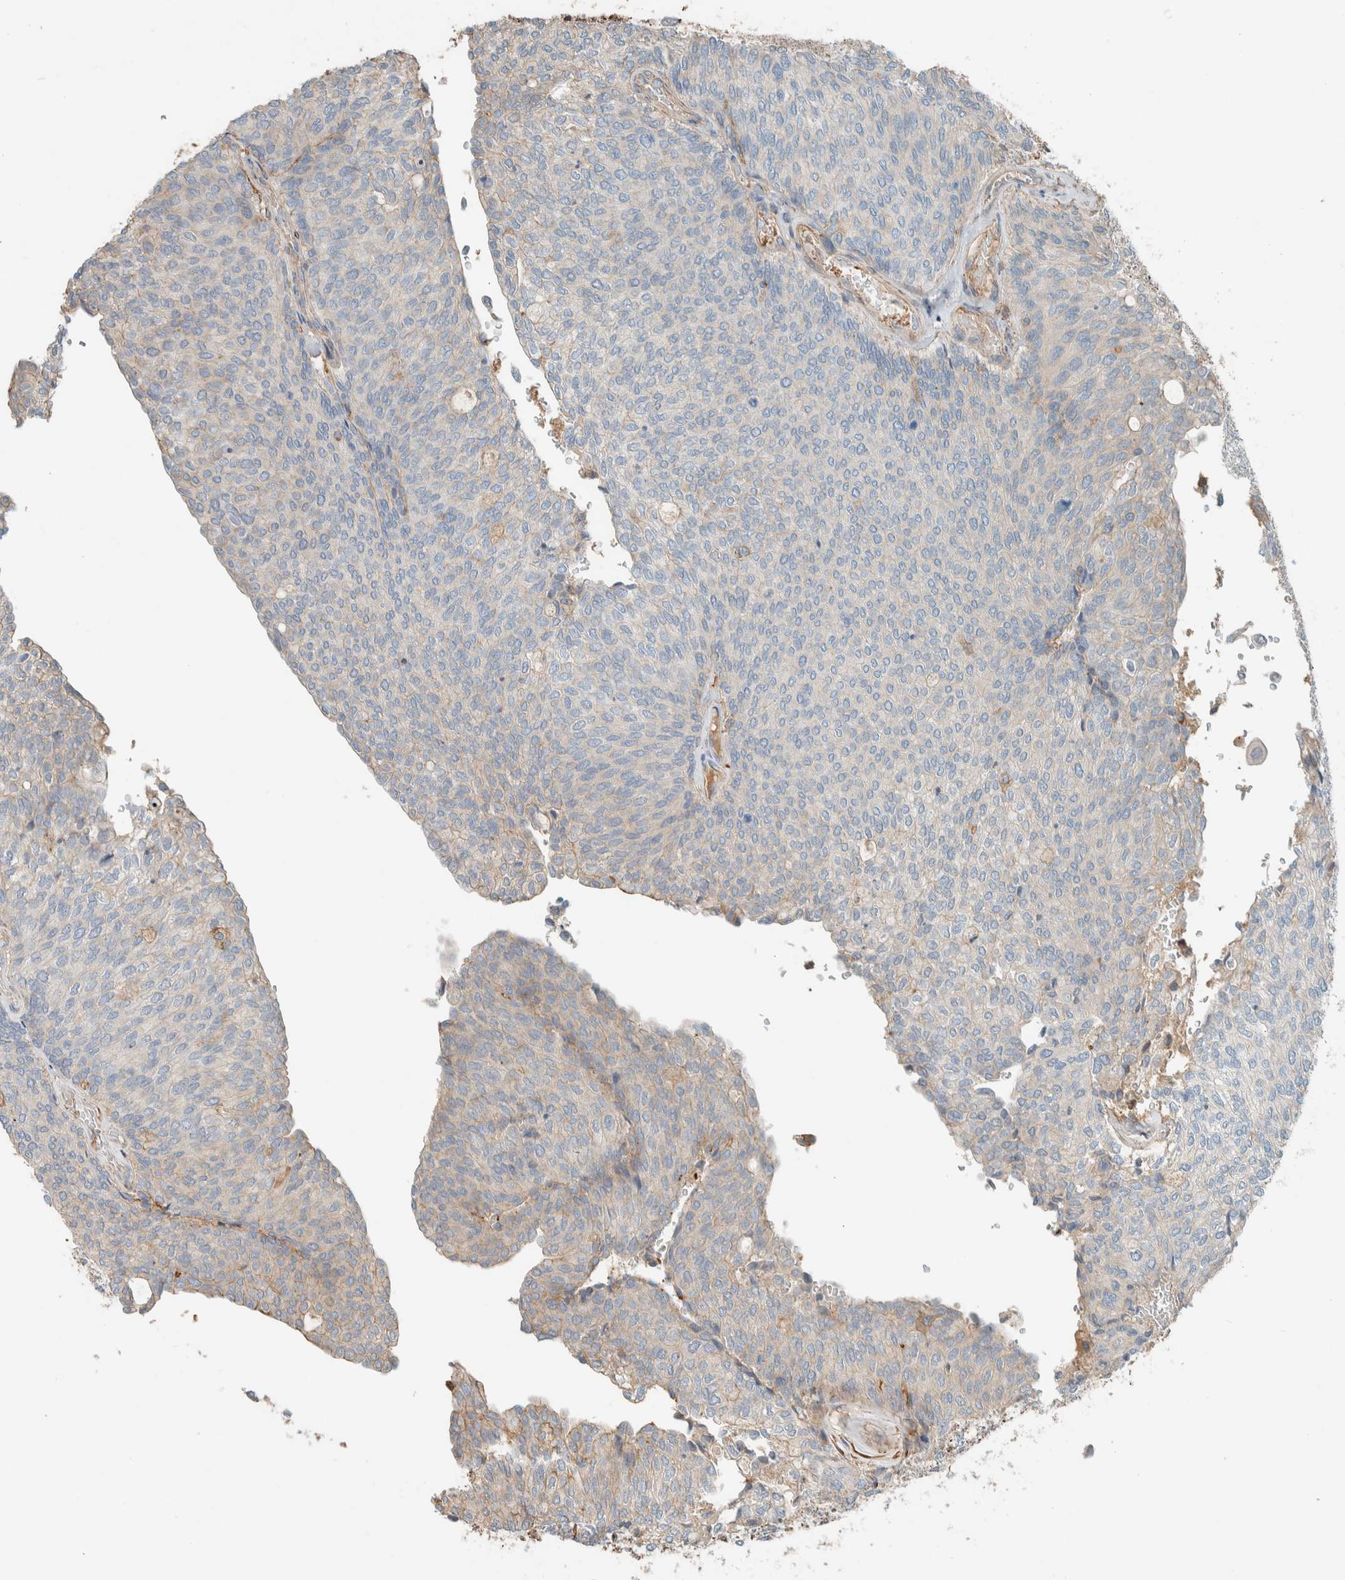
{"staining": {"intensity": "negative", "quantity": "none", "location": "none"}, "tissue": "urothelial cancer", "cell_type": "Tumor cells", "image_type": "cancer", "snomed": [{"axis": "morphology", "description": "Urothelial carcinoma, Low grade"}, {"axis": "topography", "description": "Urinary bladder"}], "caption": "The micrograph demonstrates no staining of tumor cells in urothelial carcinoma (low-grade). (Stains: DAB (3,3'-diaminobenzidine) immunohistochemistry (IHC) with hematoxylin counter stain, Microscopy: brightfield microscopy at high magnification).", "gene": "CTBP2", "patient": {"sex": "female", "age": 79}}